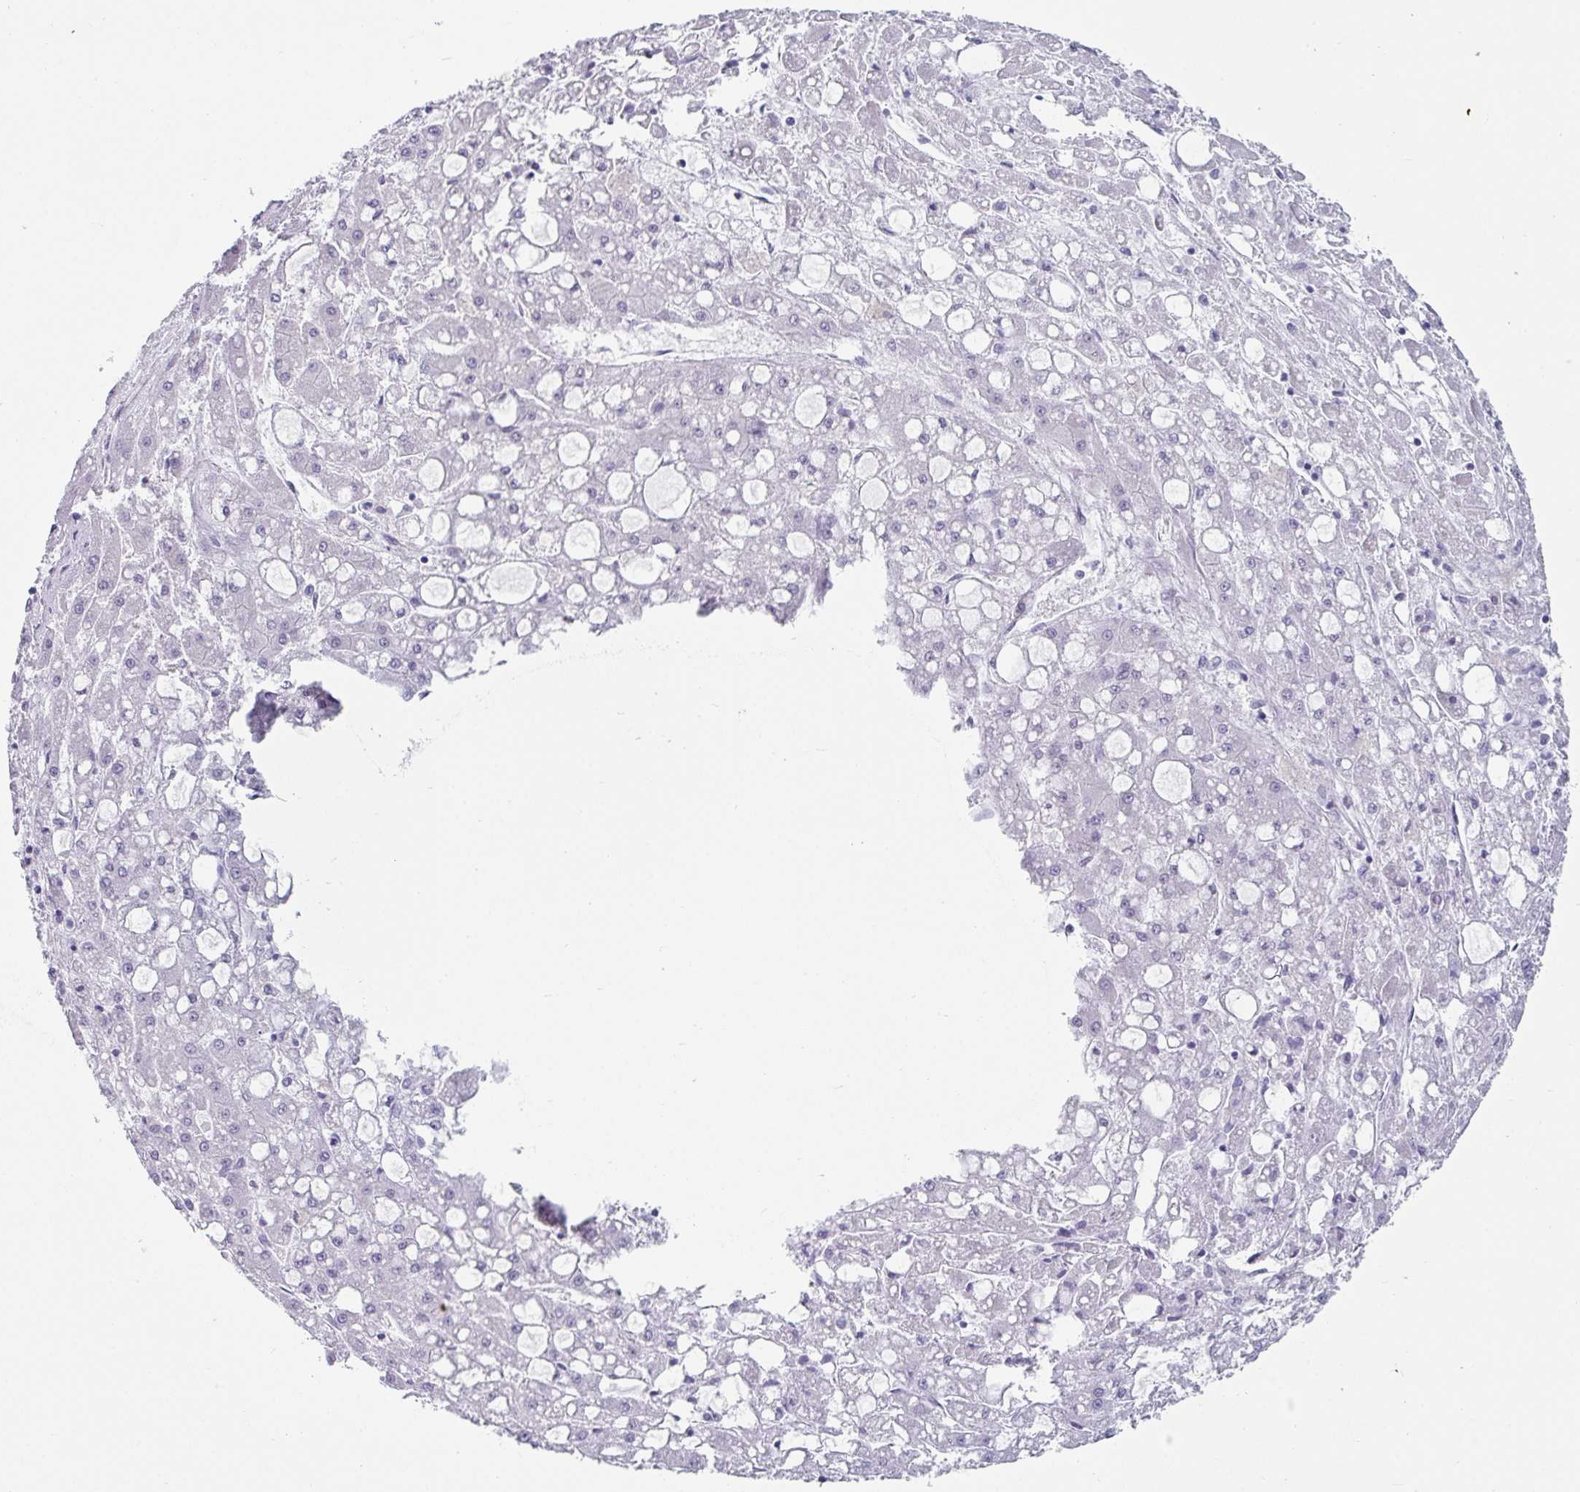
{"staining": {"intensity": "negative", "quantity": "none", "location": "none"}, "tissue": "liver cancer", "cell_type": "Tumor cells", "image_type": "cancer", "snomed": [{"axis": "morphology", "description": "Carcinoma, Hepatocellular, NOS"}, {"axis": "topography", "description": "Liver"}], "caption": "High power microscopy image of an immunohistochemistry photomicrograph of hepatocellular carcinoma (liver), revealing no significant expression in tumor cells.", "gene": "VSIG10L", "patient": {"sex": "male", "age": 67}}